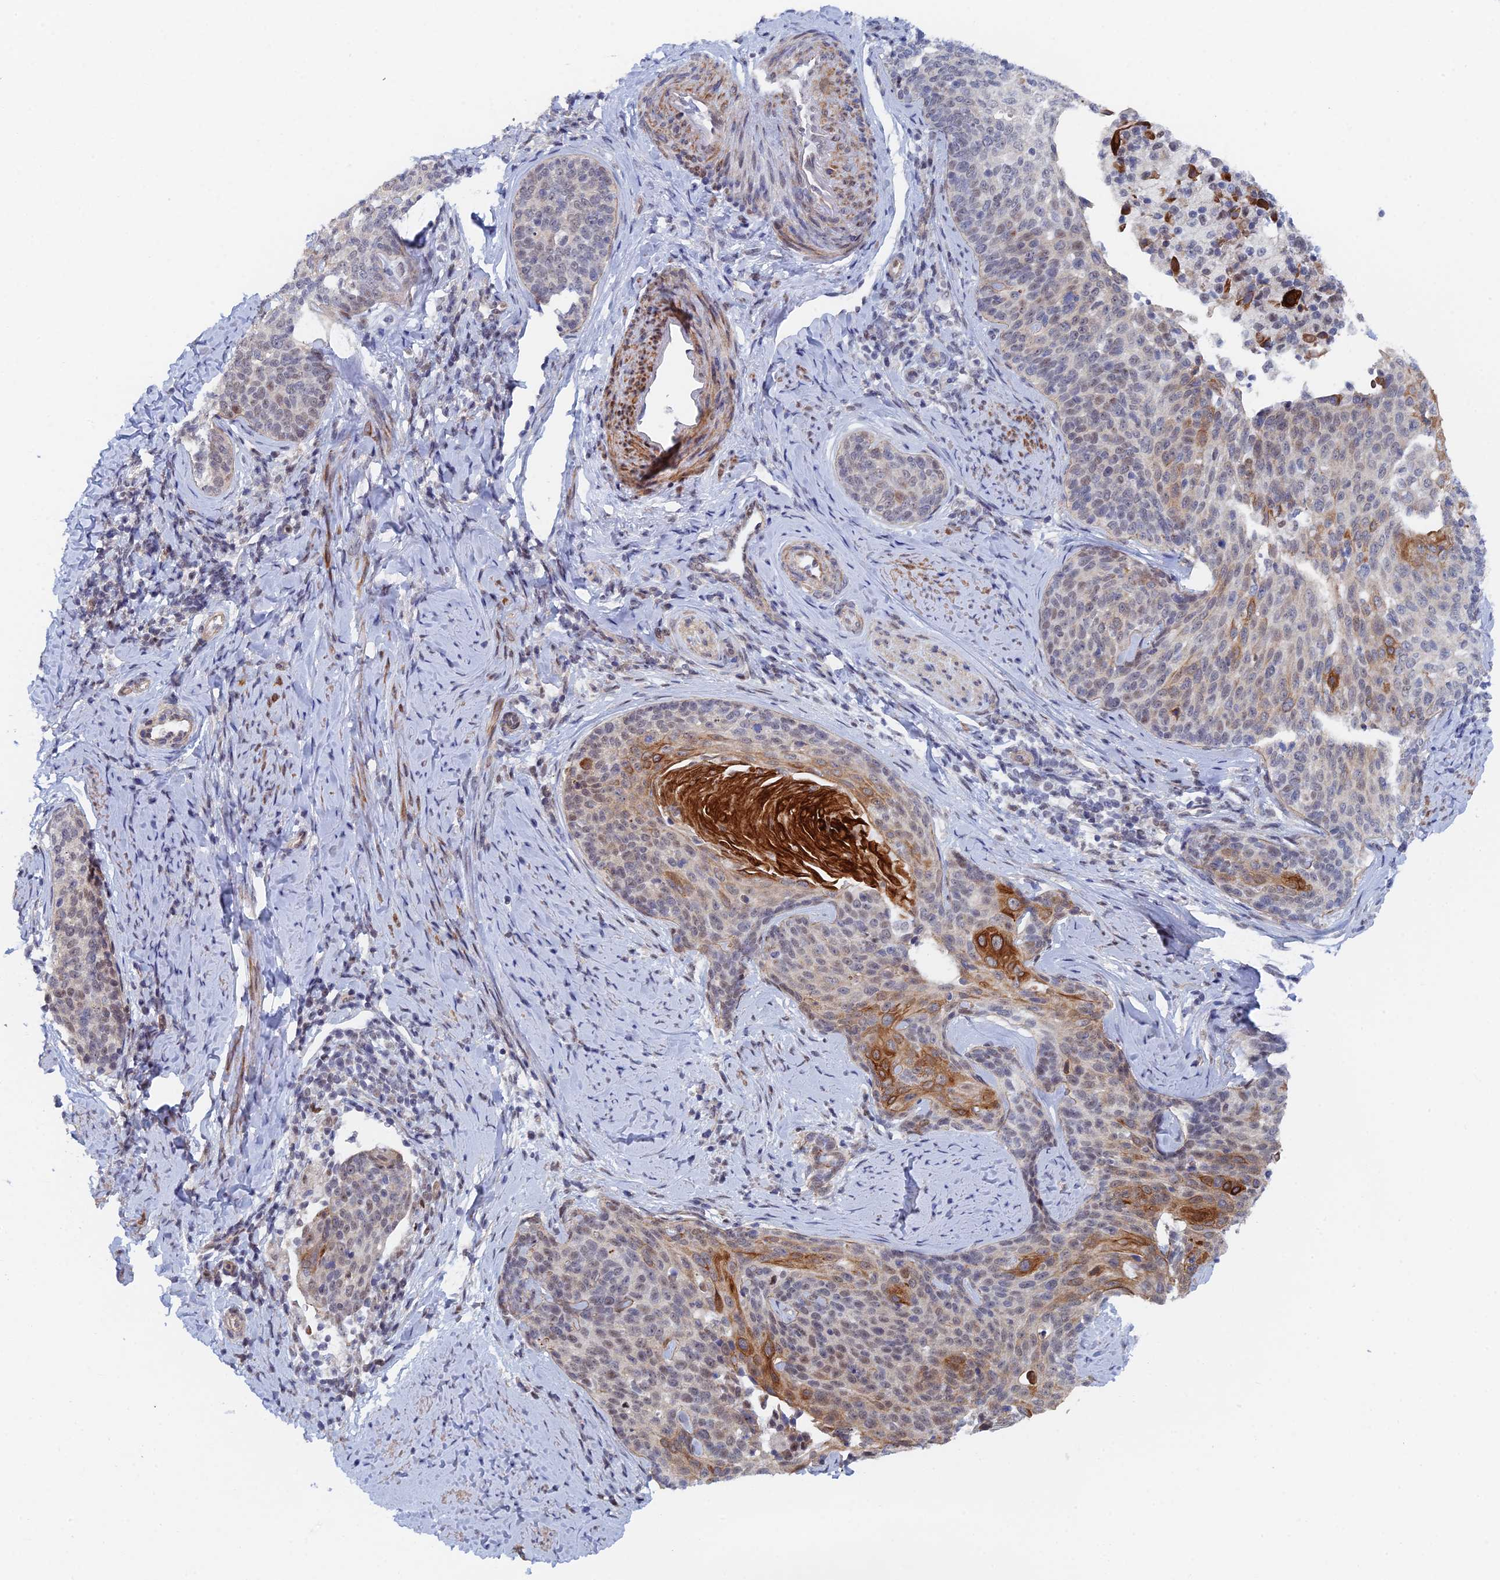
{"staining": {"intensity": "moderate", "quantity": "<25%", "location": "cytoplasmic/membranous"}, "tissue": "cervical cancer", "cell_type": "Tumor cells", "image_type": "cancer", "snomed": [{"axis": "morphology", "description": "Squamous cell carcinoma, NOS"}, {"axis": "topography", "description": "Cervix"}], "caption": "Tumor cells reveal moderate cytoplasmic/membranous staining in about <25% of cells in cervical cancer (squamous cell carcinoma). Using DAB (3,3'-diaminobenzidine) (brown) and hematoxylin (blue) stains, captured at high magnification using brightfield microscopy.", "gene": "GMNC", "patient": {"sex": "female", "age": 50}}